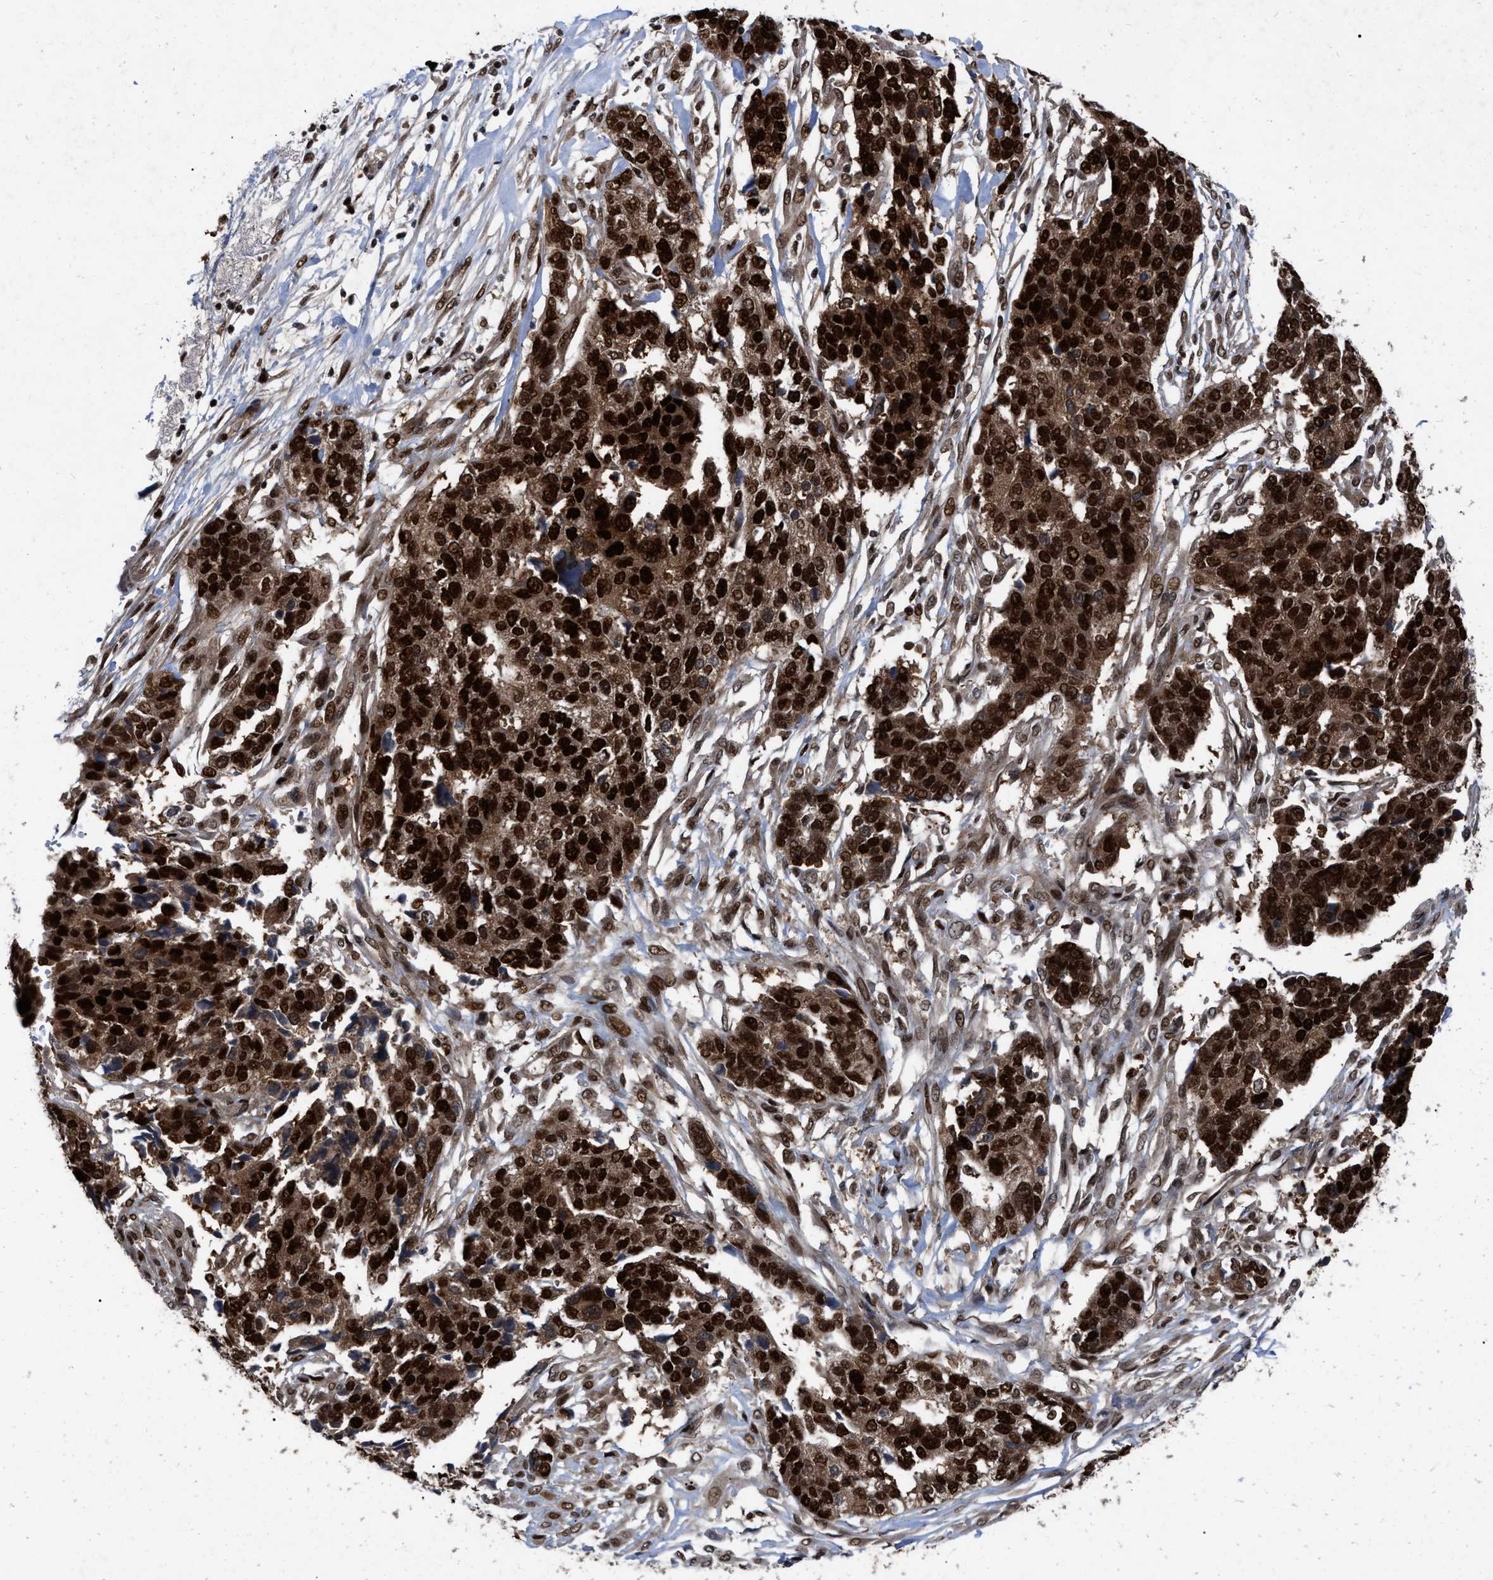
{"staining": {"intensity": "strong", "quantity": ">75%", "location": "cytoplasmic/membranous,nuclear"}, "tissue": "ovarian cancer", "cell_type": "Tumor cells", "image_type": "cancer", "snomed": [{"axis": "morphology", "description": "Cystadenocarcinoma, serous, NOS"}, {"axis": "topography", "description": "Ovary"}], "caption": "DAB (3,3'-diaminobenzidine) immunohistochemical staining of human ovarian cancer displays strong cytoplasmic/membranous and nuclear protein positivity in approximately >75% of tumor cells.", "gene": "MDM4", "patient": {"sex": "female", "age": 44}}